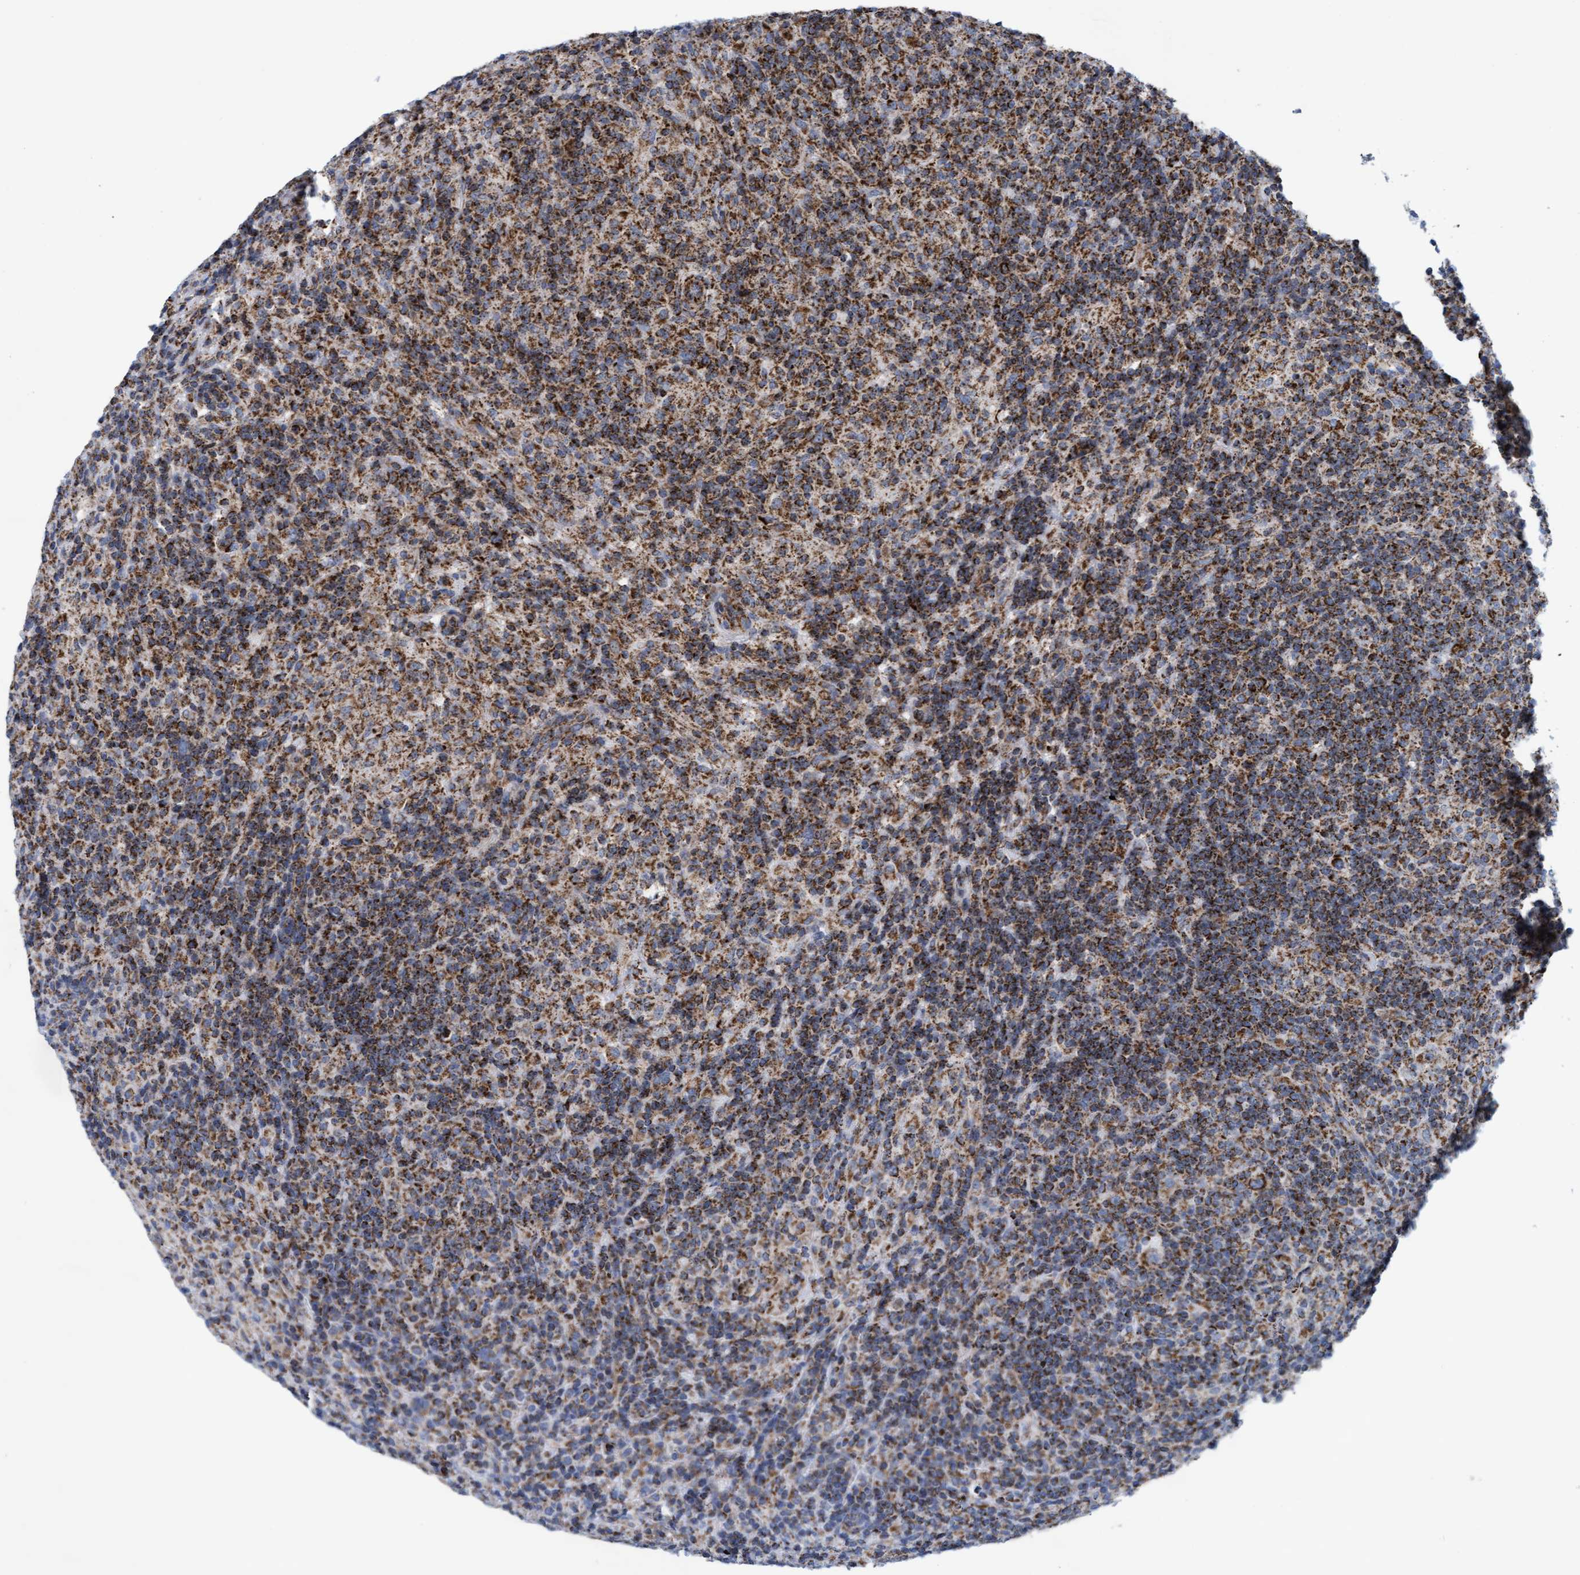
{"staining": {"intensity": "moderate", "quantity": ">75%", "location": "cytoplasmic/membranous"}, "tissue": "lymphoma", "cell_type": "Tumor cells", "image_type": "cancer", "snomed": [{"axis": "morphology", "description": "Hodgkin's disease, NOS"}, {"axis": "topography", "description": "Lymph node"}], "caption": "Tumor cells reveal medium levels of moderate cytoplasmic/membranous staining in approximately >75% of cells in Hodgkin's disease.", "gene": "MRPL38", "patient": {"sex": "male", "age": 70}}